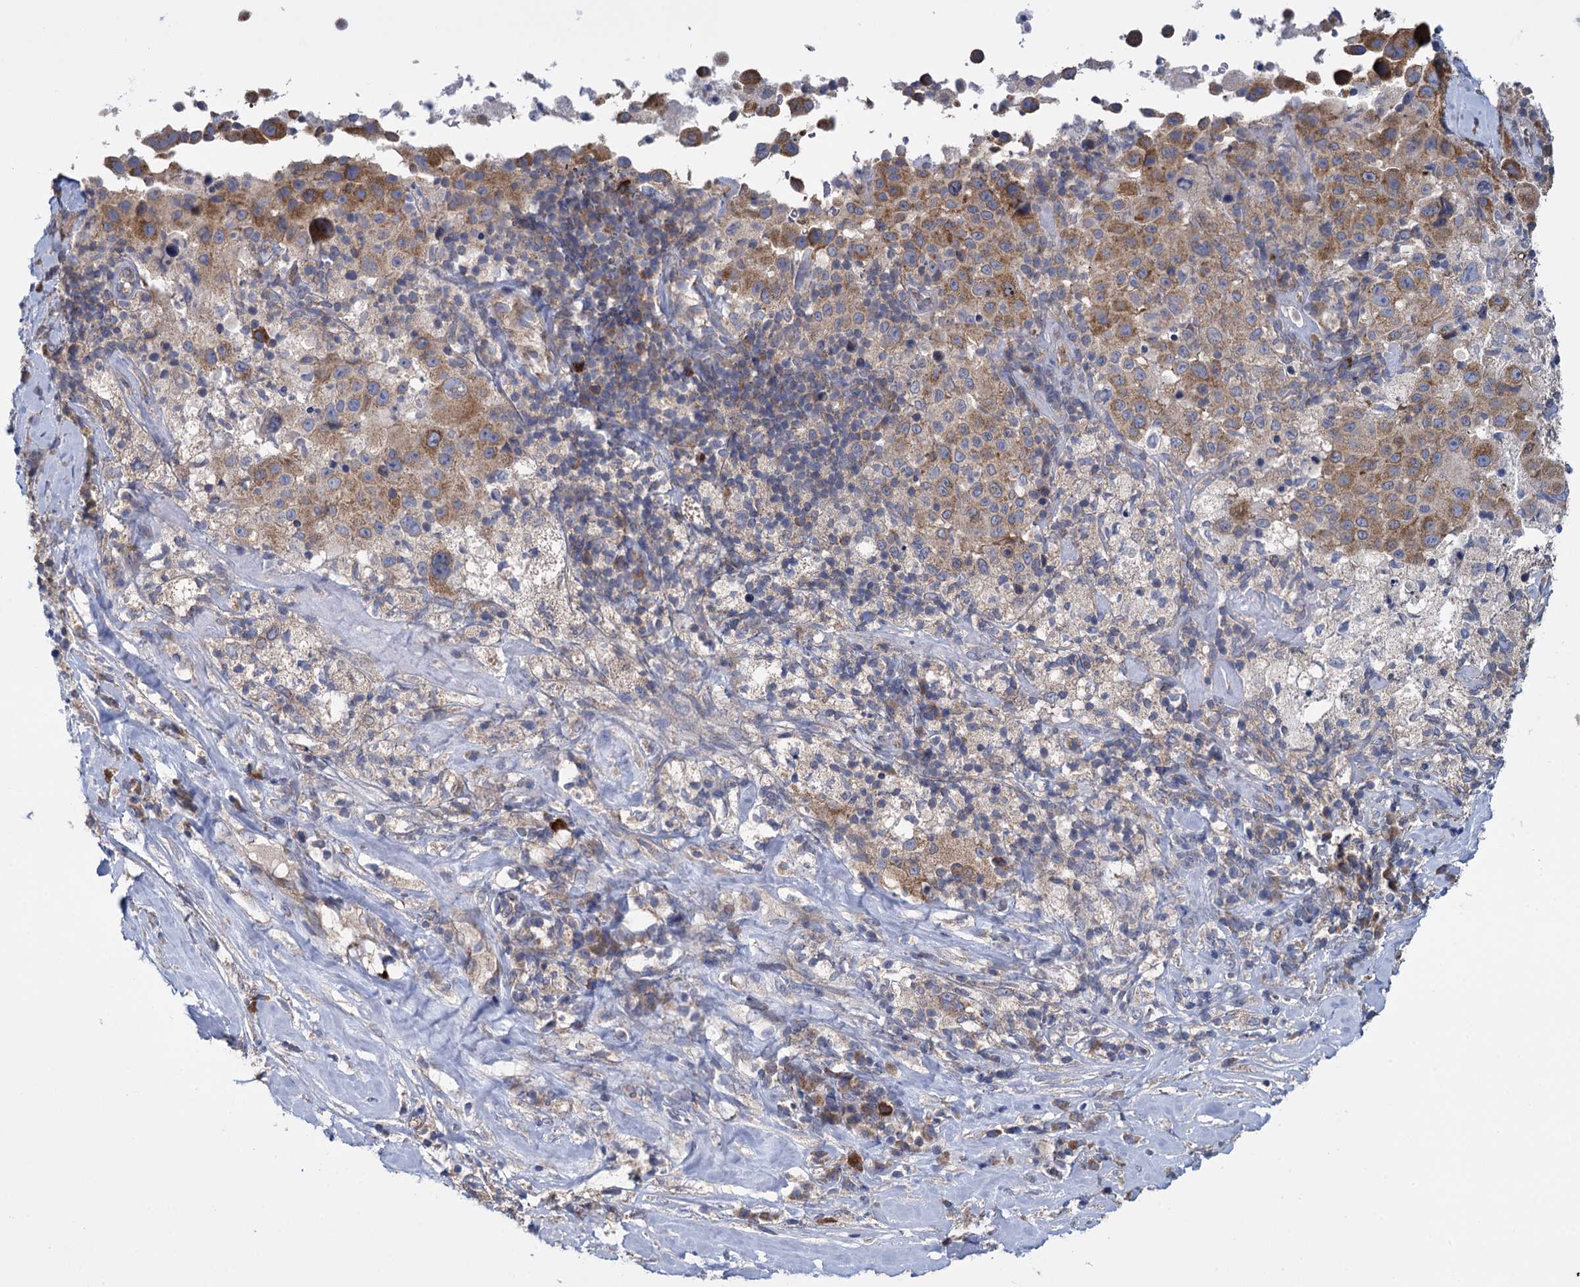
{"staining": {"intensity": "moderate", "quantity": ">75%", "location": "cytoplasmic/membranous"}, "tissue": "melanoma", "cell_type": "Tumor cells", "image_type": "cancer", "snomed": [{"axis": "morphology", "description": "Malignant melanoma, Metastatic site"}, {"axis": "topography", "description": "Lymph node"}], "caption": "This image displays immunohistochemistry staining of human malignant melanoma (metastatic site), with medium moderate cytoplasmic/membranous positivity in approximately >75% of tumor cells.", "gene": "GSTM2", "patient": {"sex": "male", "age": 62}}